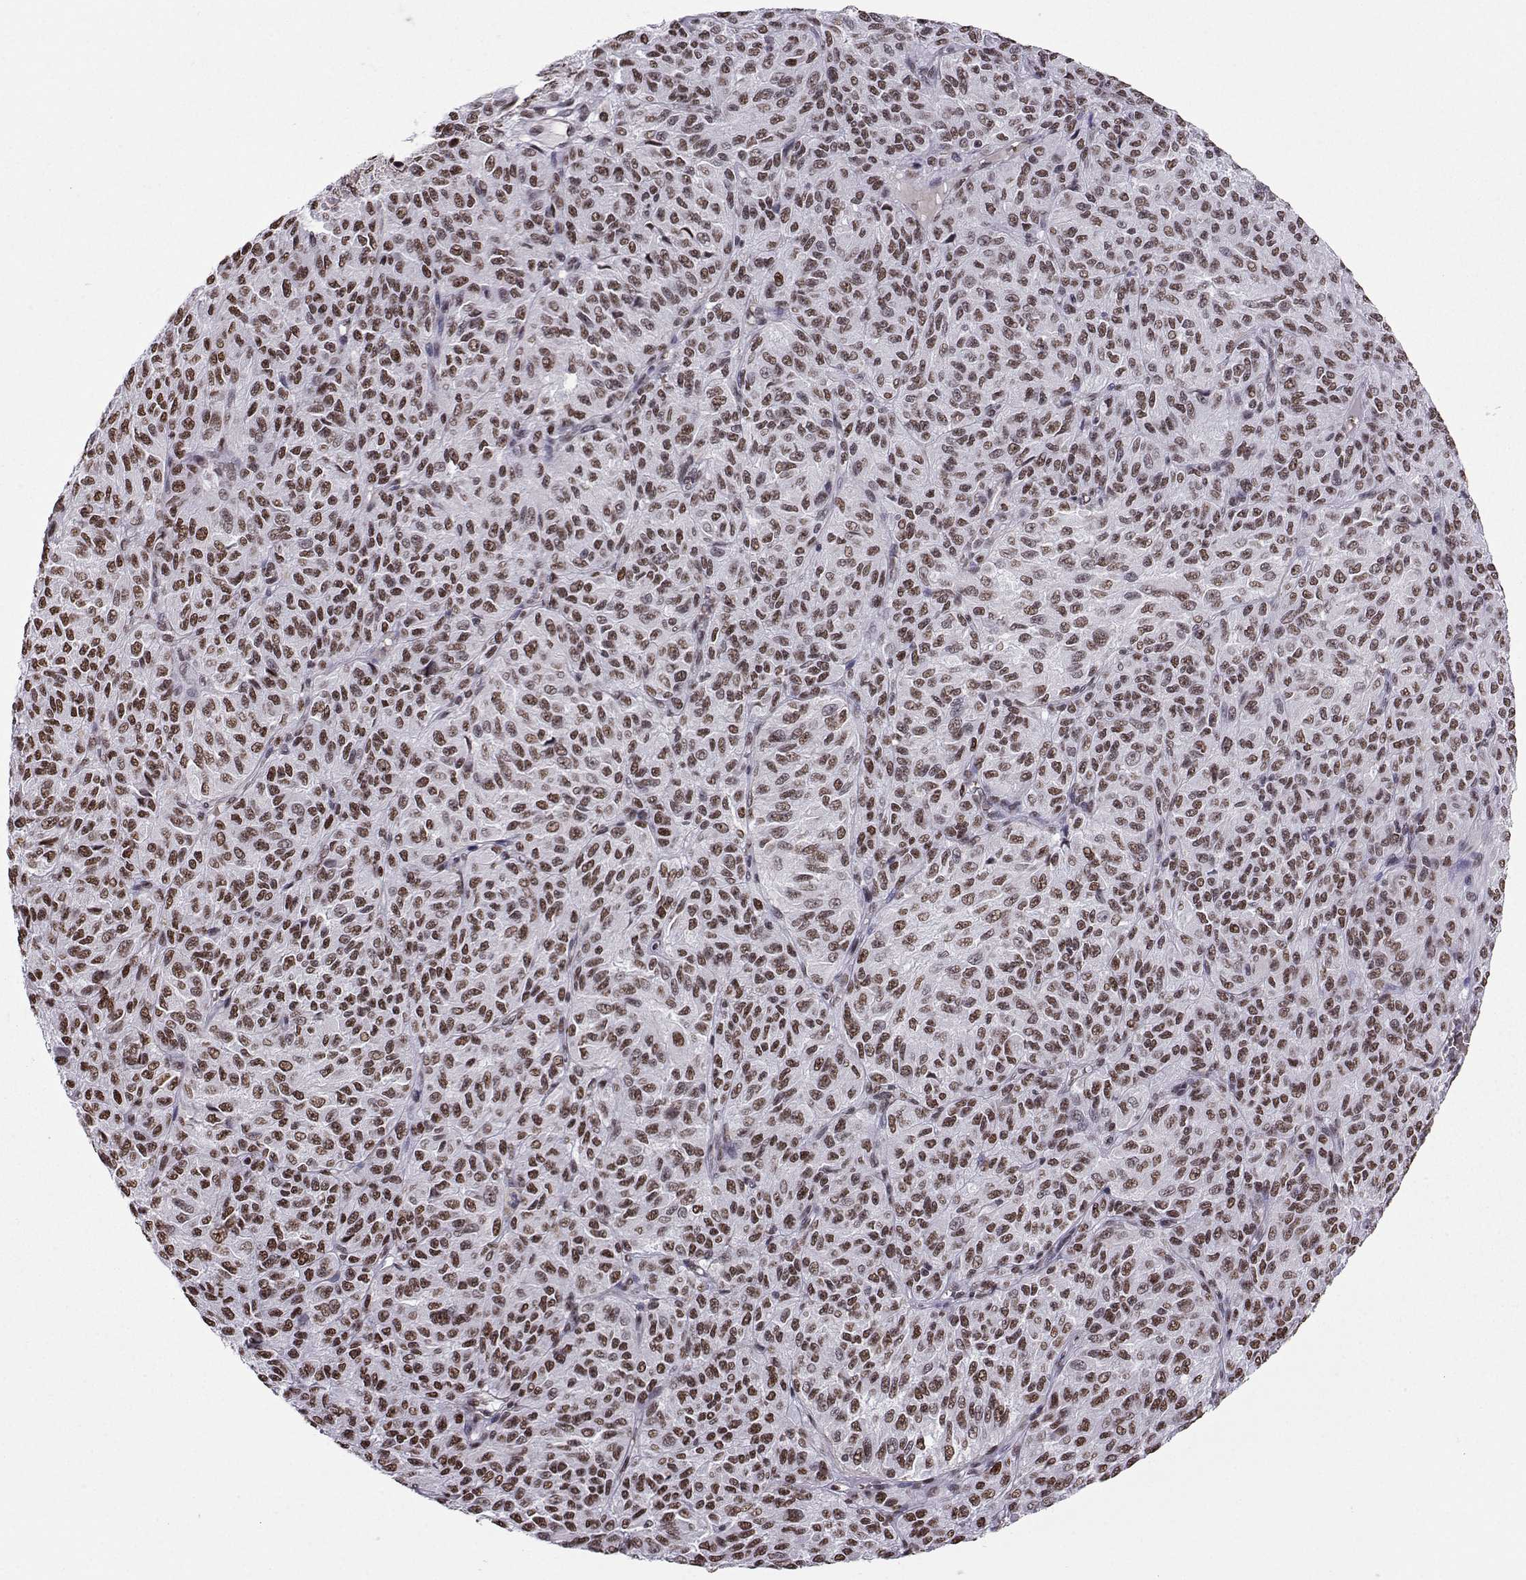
{"staining": {"intensity": "moderate", "quantity": ">75%", "location": "nuclear"}, "tissue": "melanoma", "cell_type": "Tumor cells", "image_type": "cancer", "snomed": [{"axis": "morphology", "description": "Malignant melanoma, Metastatic site"}, {"axis": "topography", "description": "Brain"}], "caption": "Malignant melanoma (metastatic site) stained for a protein shows moderate nuclear positivity in tumor cells.", "gene": "CCNK", "patient": {"sex": "female", "age": 56}}